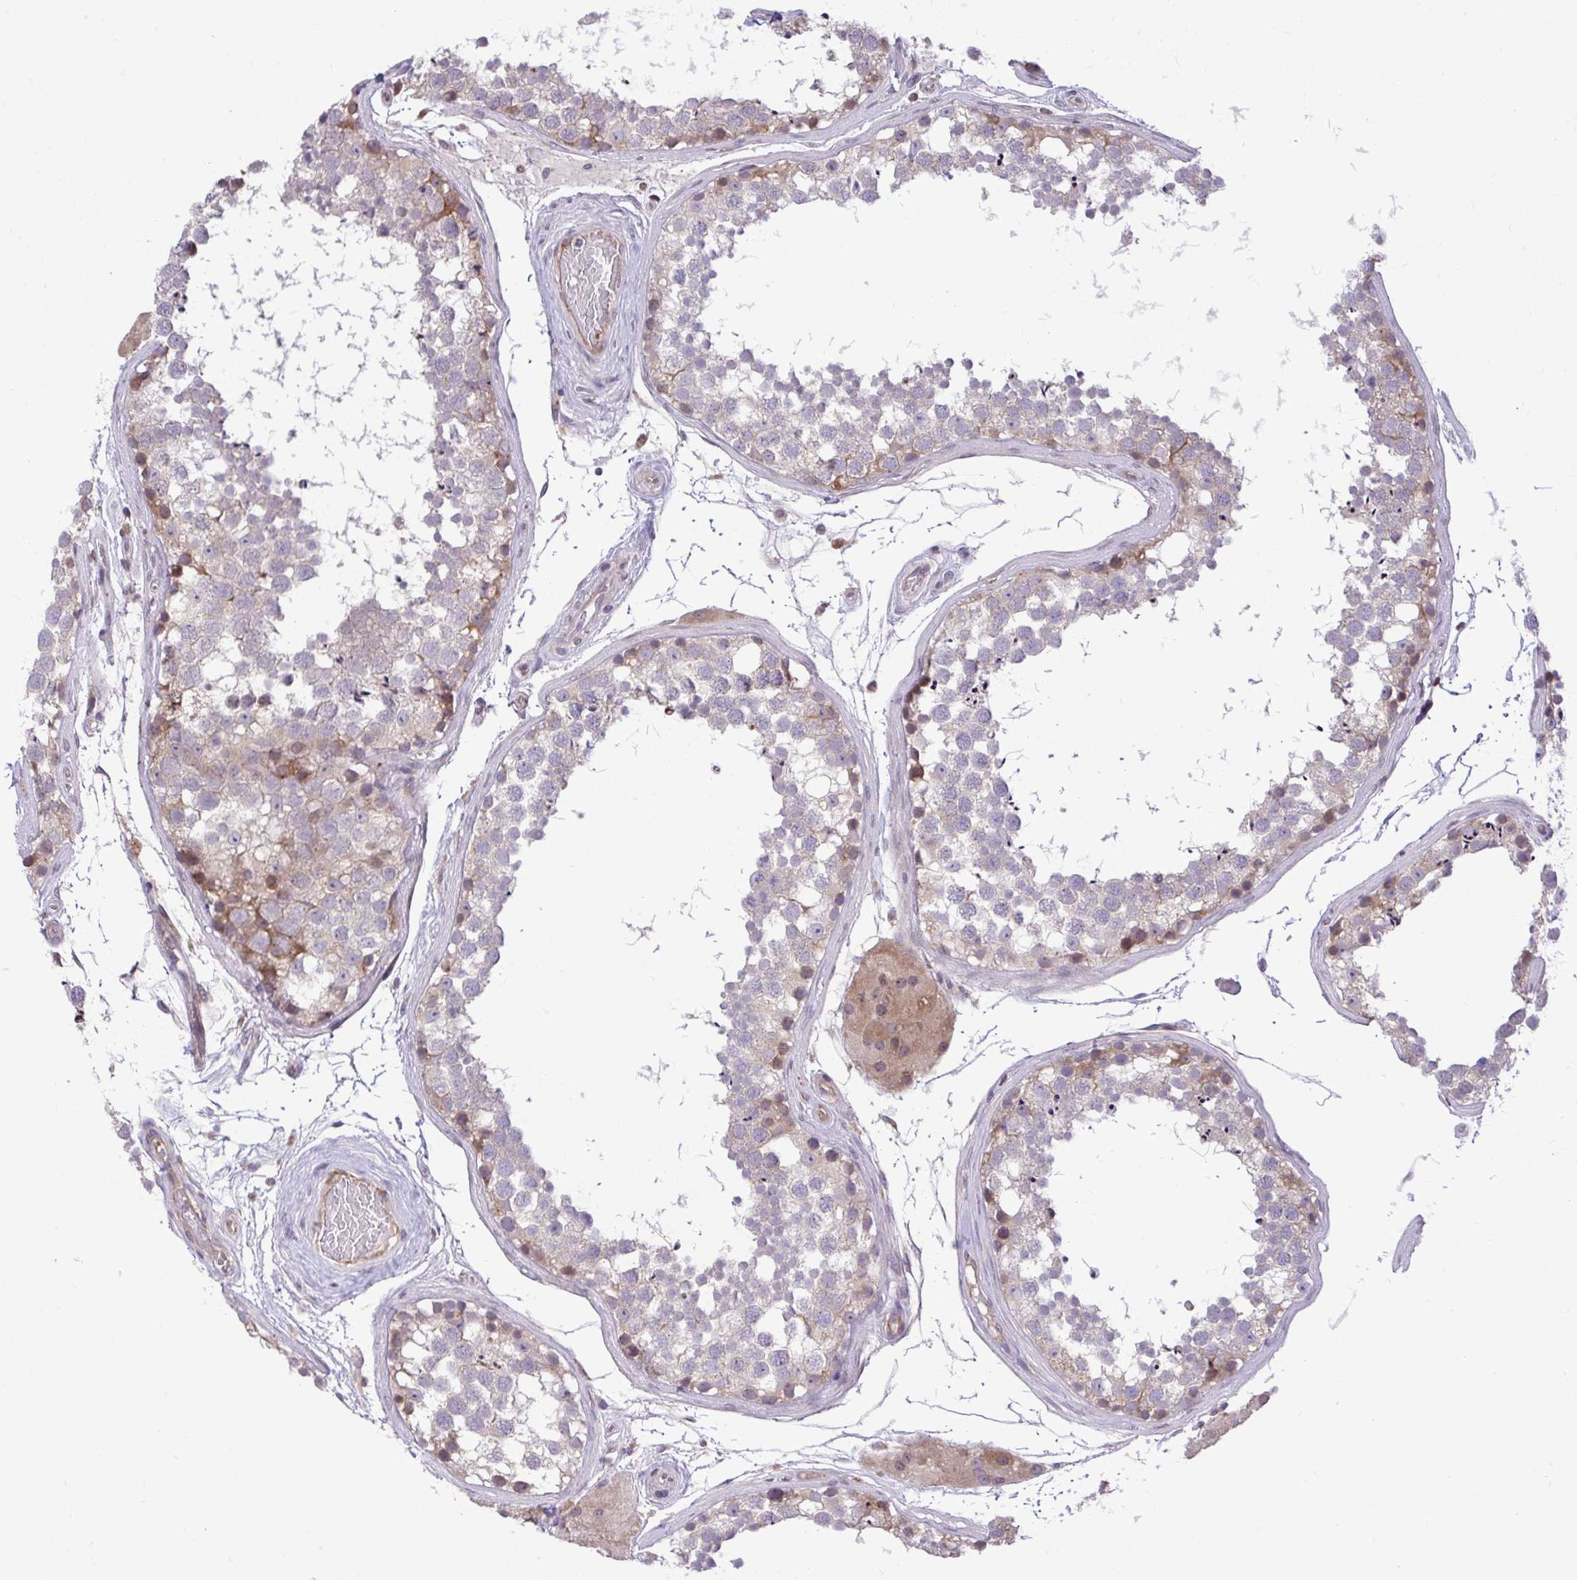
{"staining": {"intensity": "moderate", "quantity": "<25%", "location": "cytoplasmic/membranous"}, "tissue": "testis", "cell_type": "Cells in seminiferous ducts", "image_type": "normal", "snomed": [{"axis": "morphology", "description": "Normal tissue, NOS"}, {"axis": "morphology", "description": "Seminoma, NOS"}, {"axis": "topography", "description": "Testis"}], "caption": "Protein staining demonstrates moderate cytoplasmic/membranous expression in about <25% of cells in seminiferous ducts in benign testis.", "gene": "METTL9", "patient": {"sex": "male", "age": 65}}